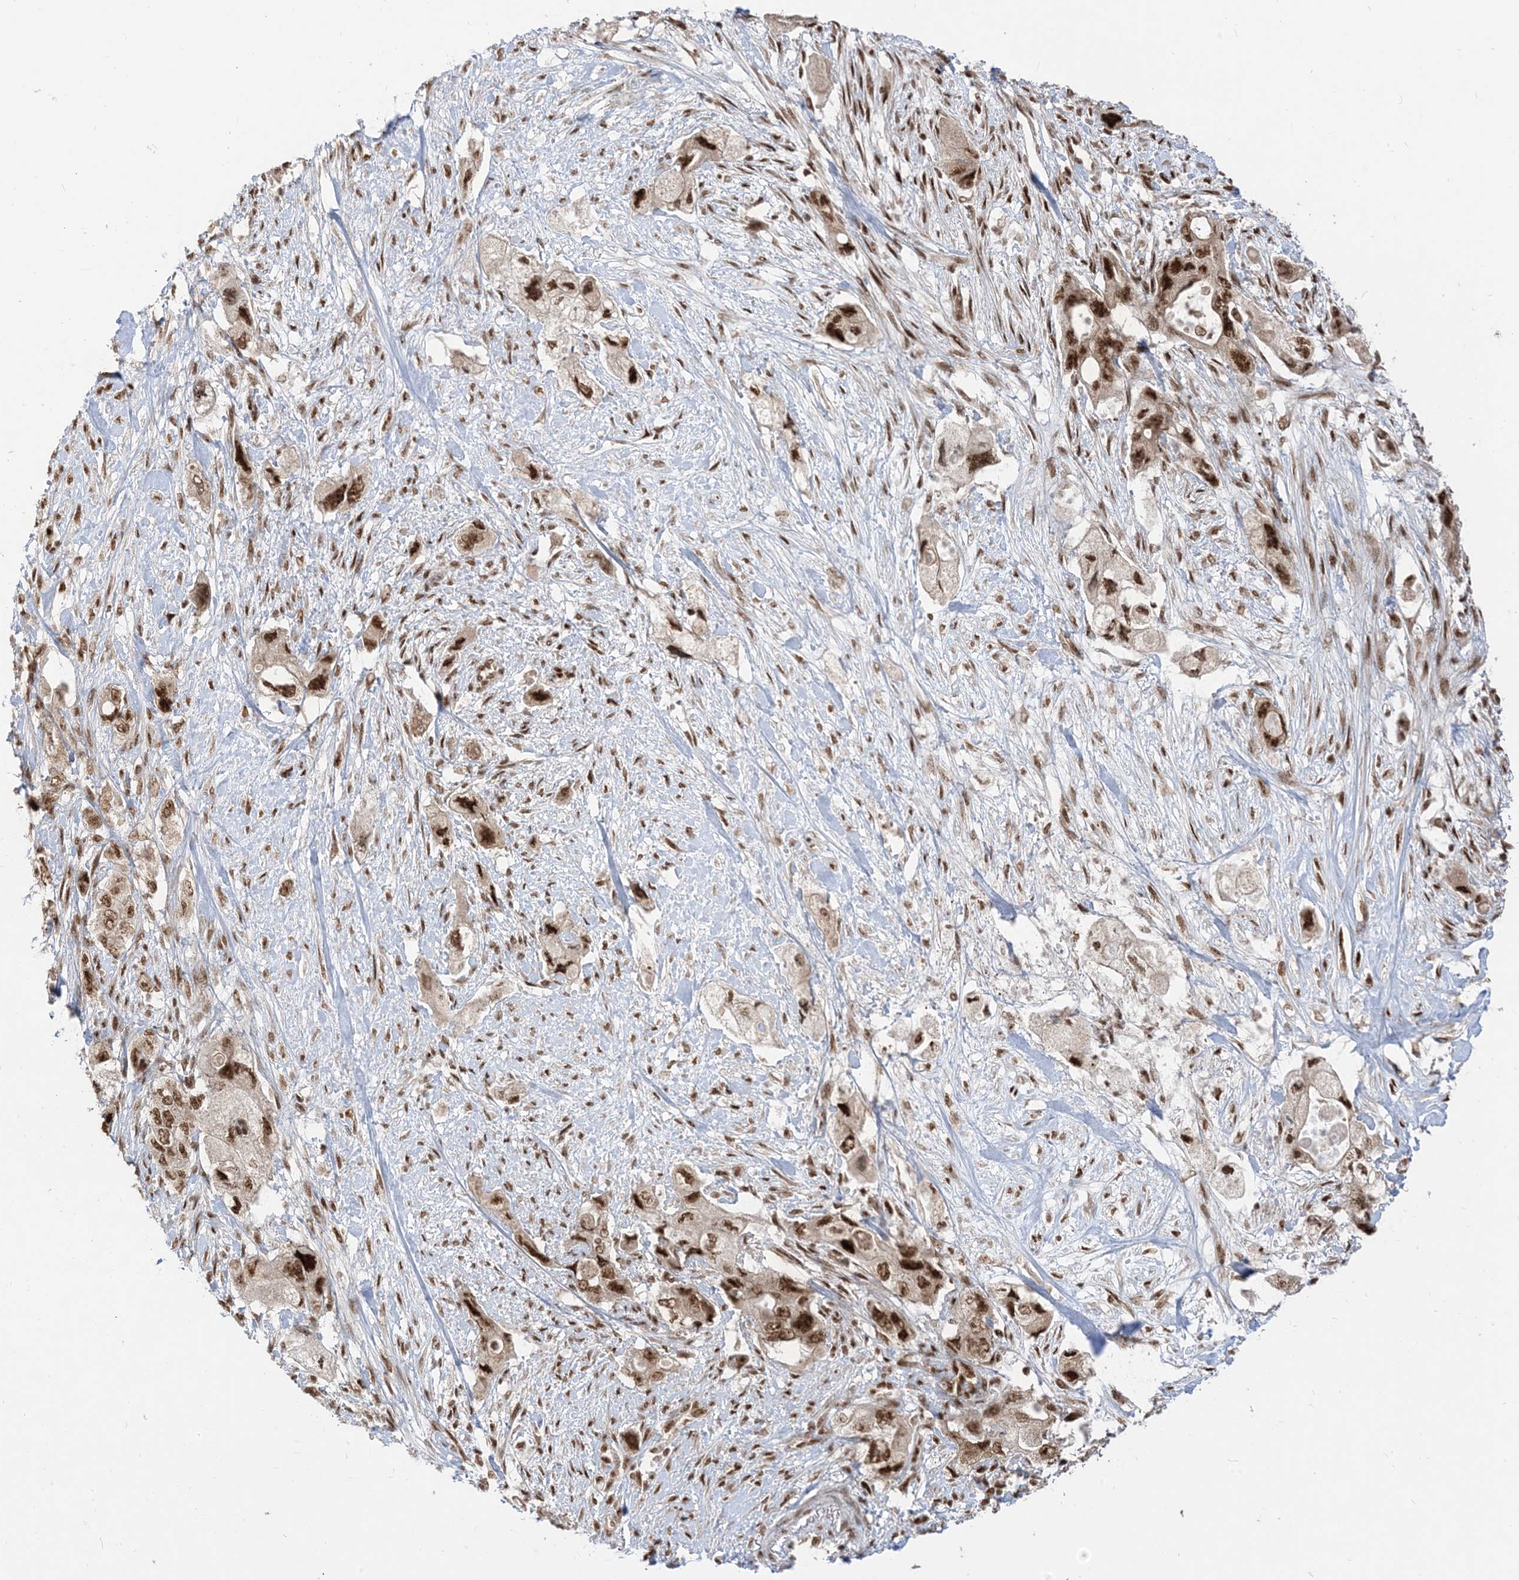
{"staining": {"intensity": "strong", "quantity": ">75%", "location": "nuclear"}, "tissue": "pancreatic cancer", "cell_type": "Tumor cells", "image_type": "cancer", "snomed": [{"axis": "morphology", "description": "Adenocarcinoma, NOS"}, {"axis": "topography", "description": "Pancreas"}], "caption": "IHC of adenocarcinoma (pancreatic) shows high levels of strong nuclear positivity in approximately >75% of tumor cells.", "gene": "ARGLU1", "patient": {"sex": "female", "age": 73}}